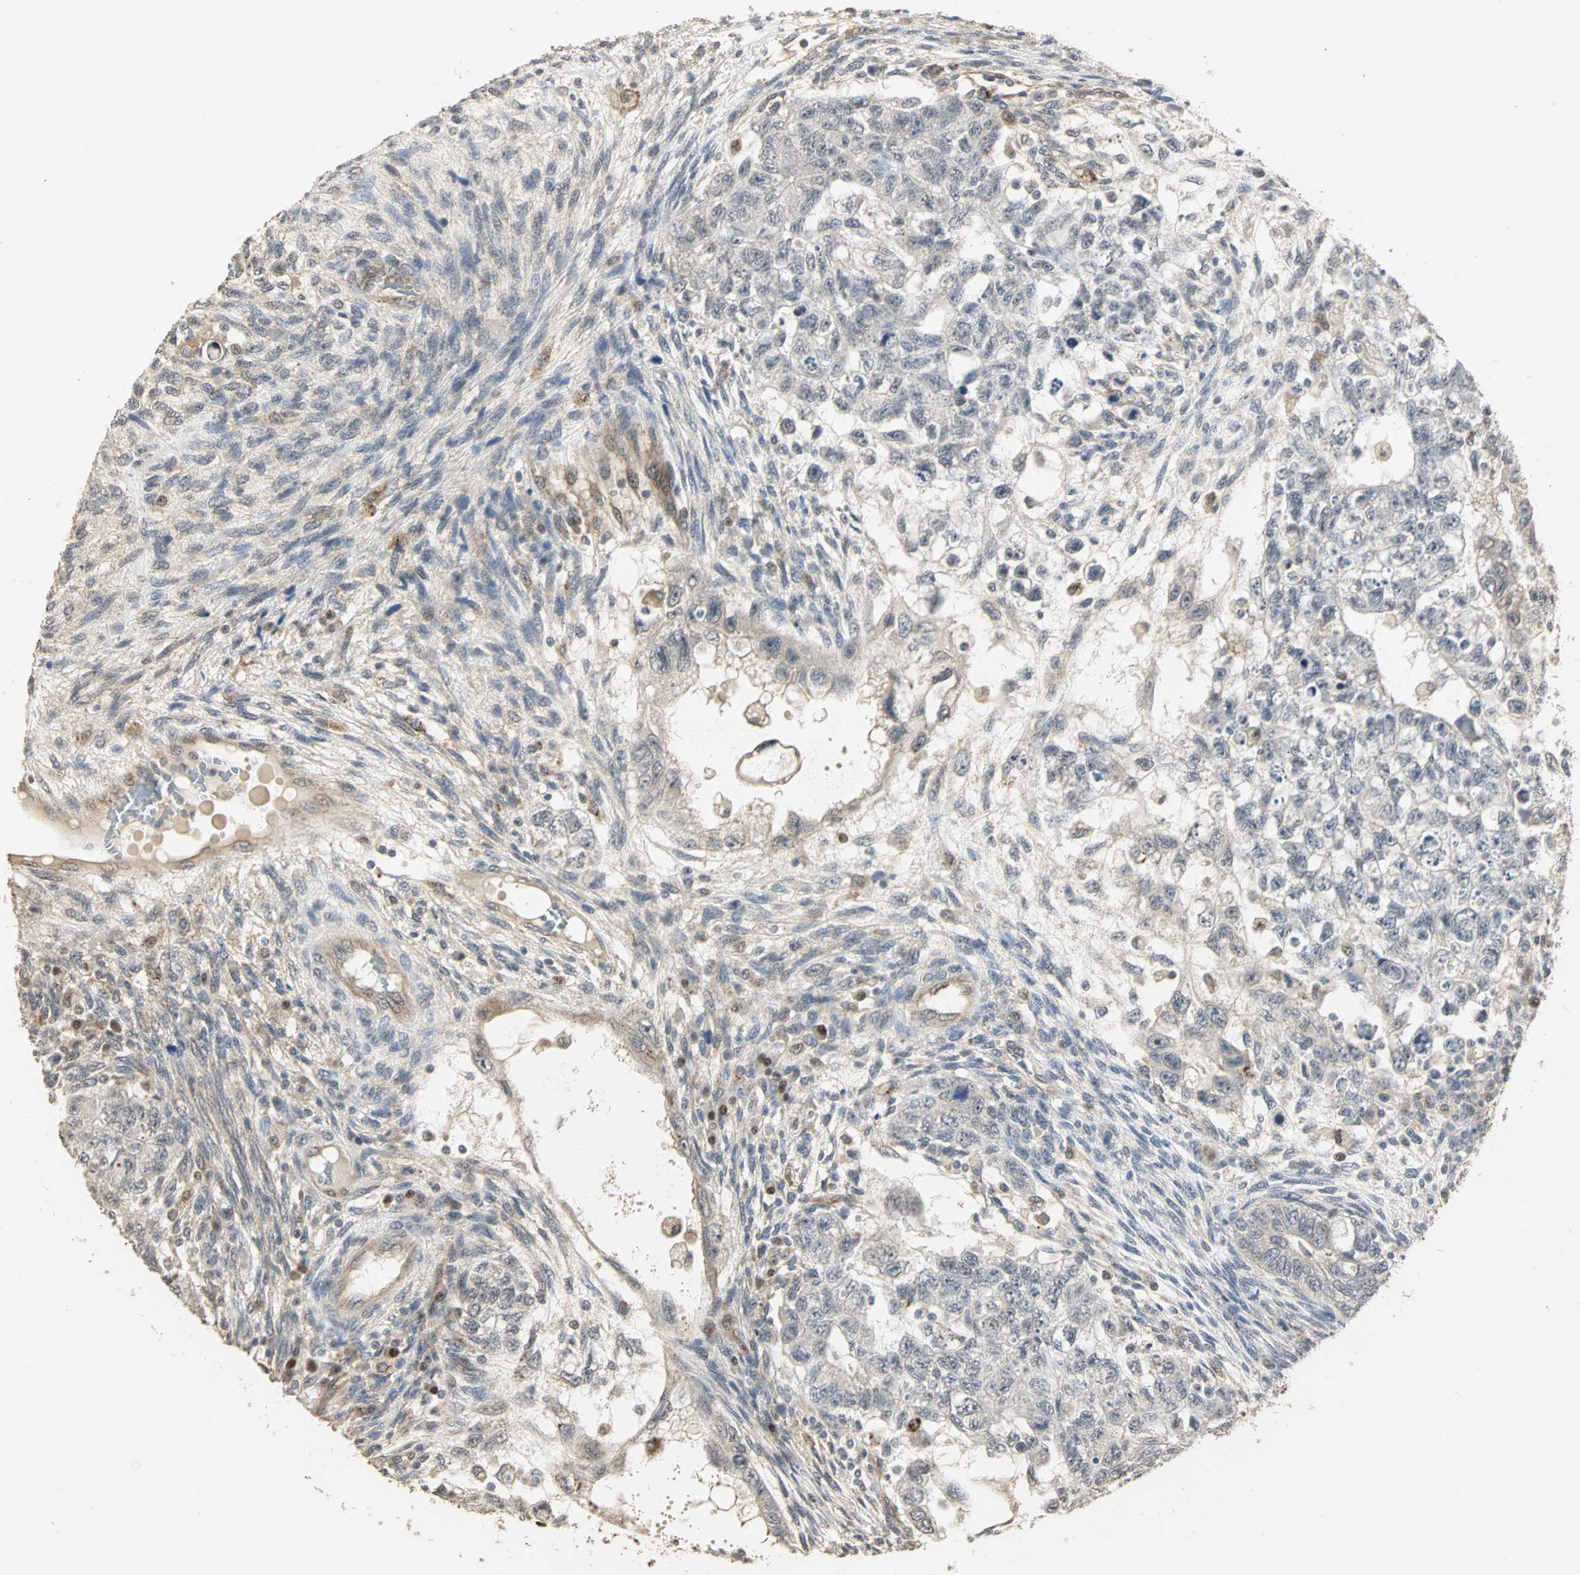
{"staining": {"intensity": "weak", "quantity": "<25%", "location": "cytoplasmic/membranous"}, "tissue": "testis cancer", "cell_type": "Tumor cells", "image_type": "cancer", "snomed": [{"axis": "morphology", "description": "Normal tissue, NOS"}, {"axis": "morphology", "description": "Carcinoma, Embryonal, NOS"}, {"axis": "topography", "description": "Testis"}], "caption": "DAB (3,3'-diaminobenzidine) immunohistochemical staining of human testis cancer (embryonal carcinoma) exhibits no significant expression in tumor cells. (DAB (3,3'-diaminobenzidine) immunohistochemistry with hematoxylin counter stain).", "gene": "TRPV4", "patient": {"sex": "male", "age": 36}}